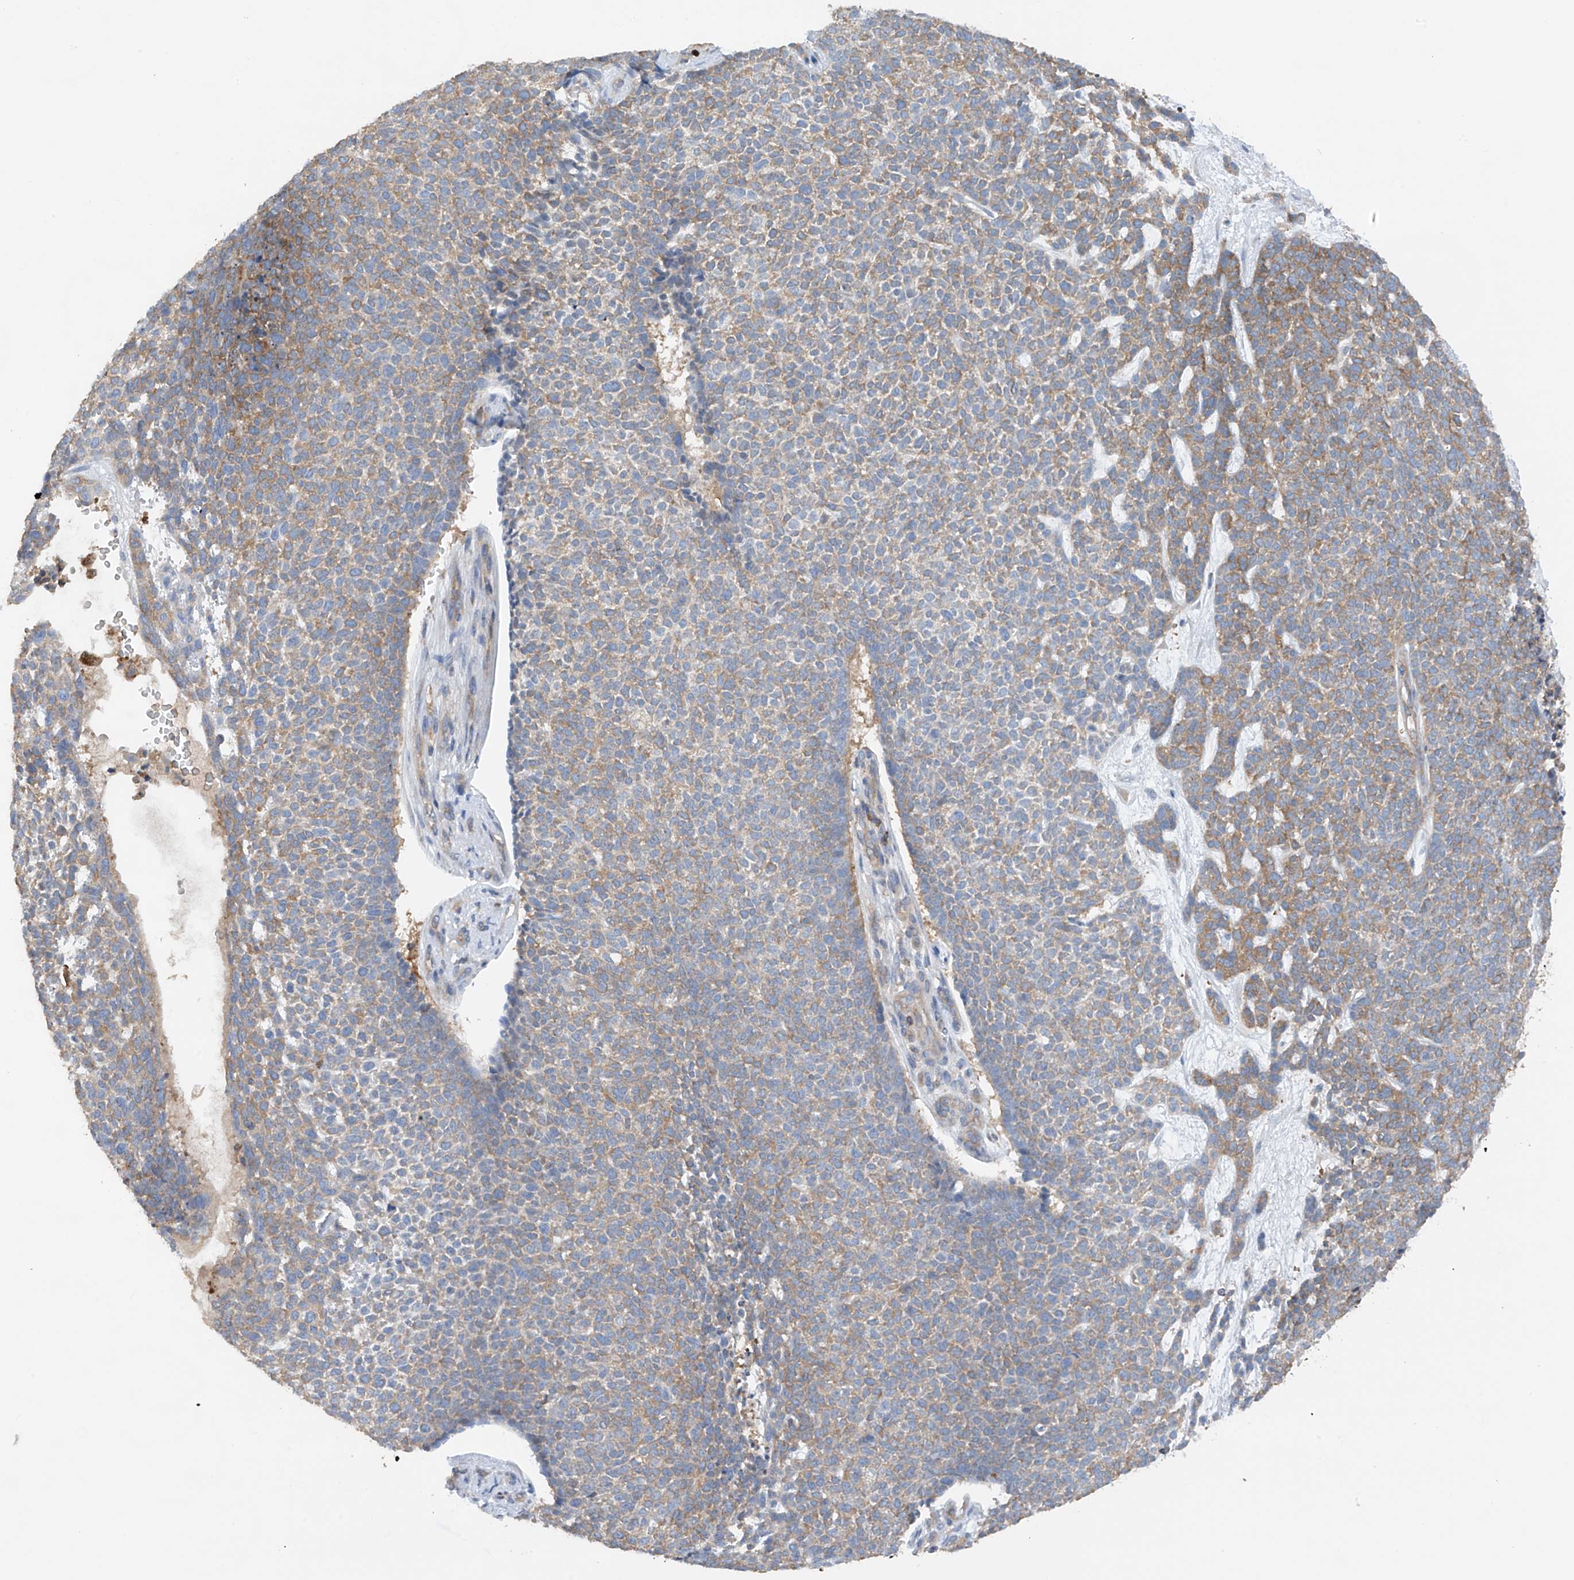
{"staining": {"intensity": "weak", "quantity": ">75%", "location": "cytoplasmic/membranous"}, "tissue": "skin cancer", "cell_type": "Tumor cells", "image_type": "cancer", "snomed": [{"axis": "morphology", "description": "Basal cell carcinoma"}, {"axis": "topography", "description": "Skin"}], "caption": "Skin basal cell carcinoma was stained to show a protein in brown. There is low levels of weak cytoplasmic/membranous staining in approximately >75% of tumor cells. Nuclei are stained in blue.", "gene": "PHACTR2", "patient": {"sex": "female", "age": 84}}